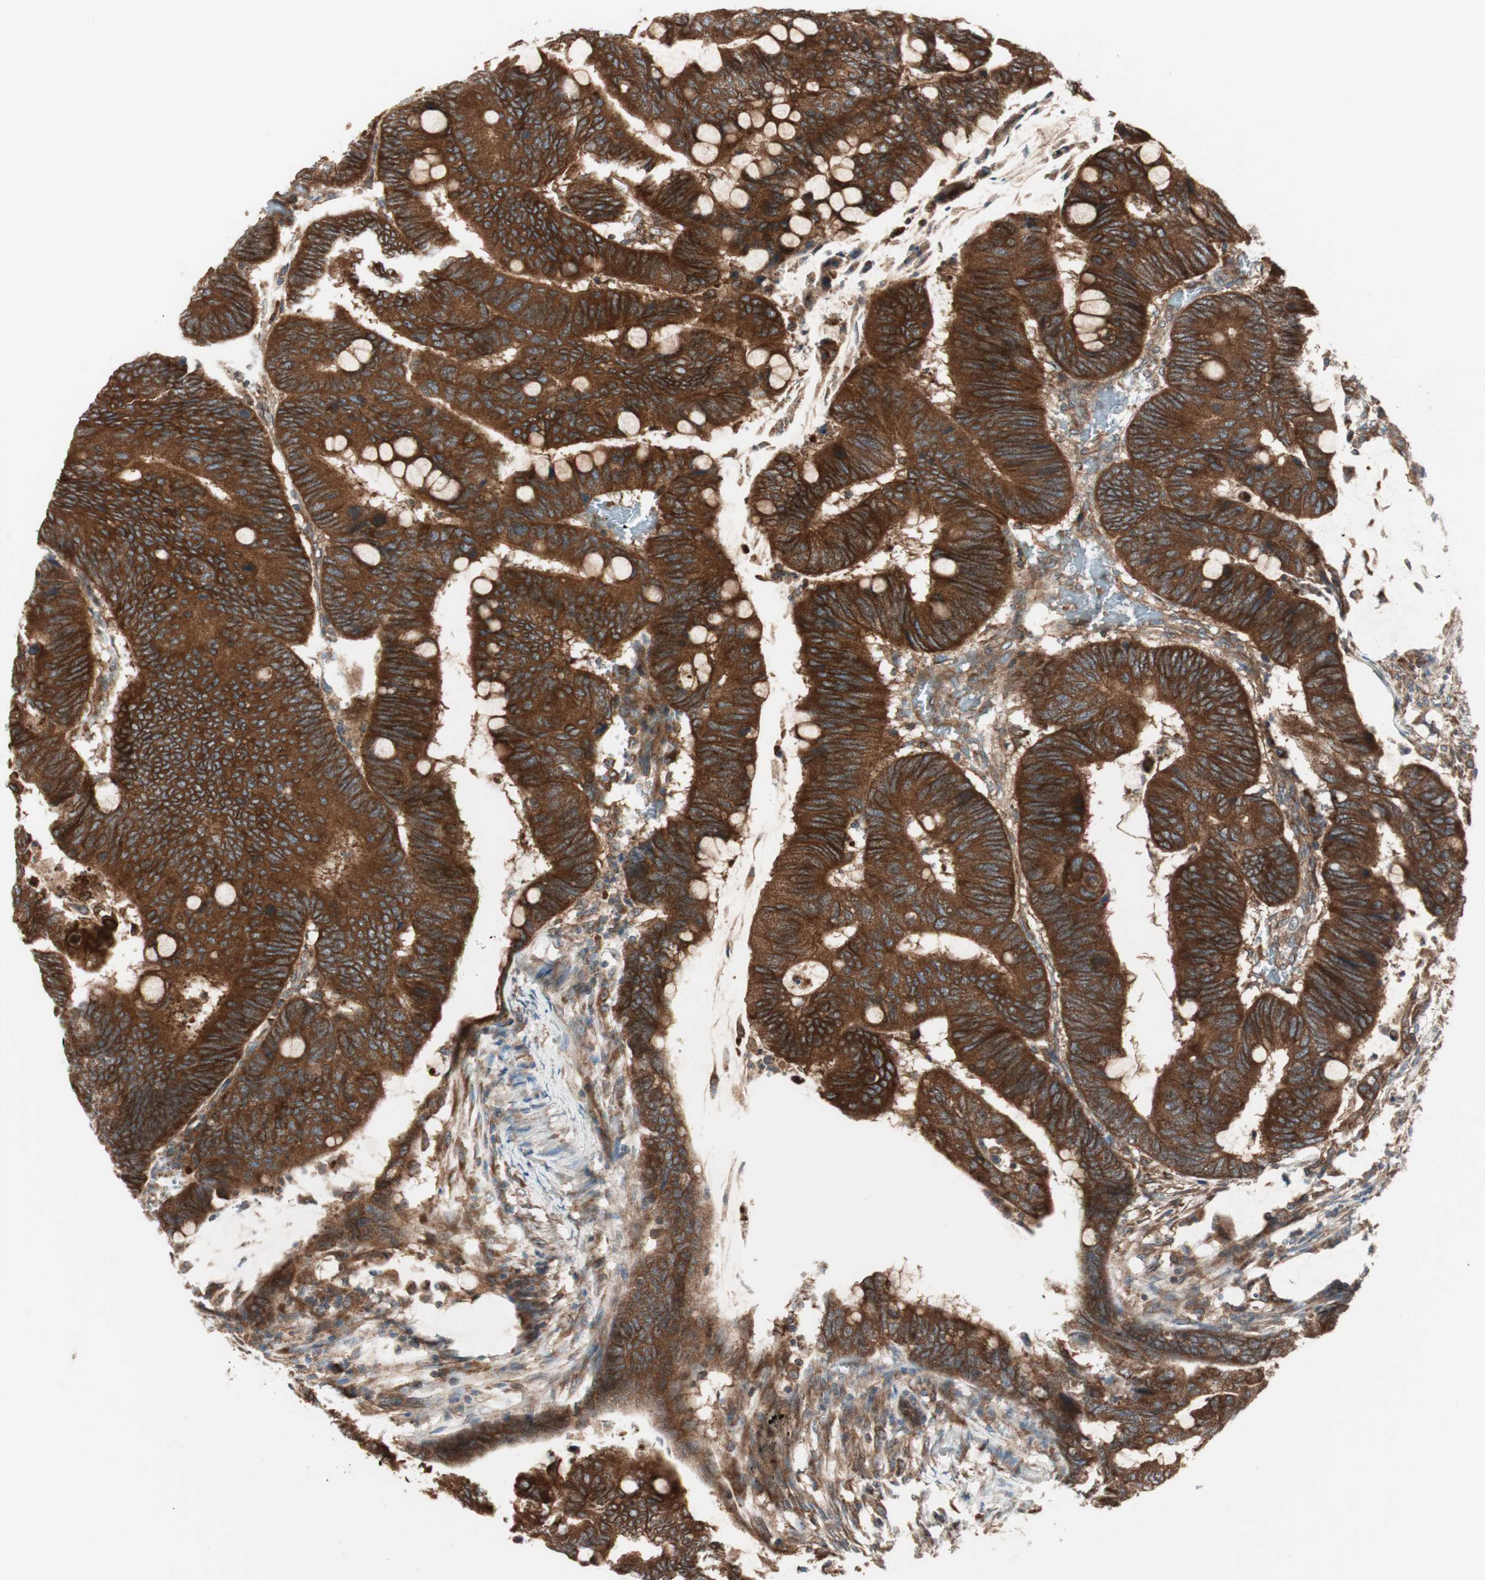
{"staining": {"intensity": "strong", "quantity": ">75%", "location": "cytoplasmic/membranous"}, "tissue": "colorectal cancer", "cell_type": "Tumor cells", "image_type": "cancer", "snomed": [{"axis": "morphology", "description": "Normal tissue, NOS"}, {"axis": "morphology", "description": "Adenocarcinoma, NOS"}, {"axis": "topography", "description": "Rectum"}, {"axis": "topography", "description": "Peripheral nerve tissue"}], "caption": "Protein staining exhibits strong cytoplasmic/membranous positivity in approximately >75% of tumor cells in colorectal cancer.", "gene": "RAB5A", "patient": {"sex": "male", "age": 92}}